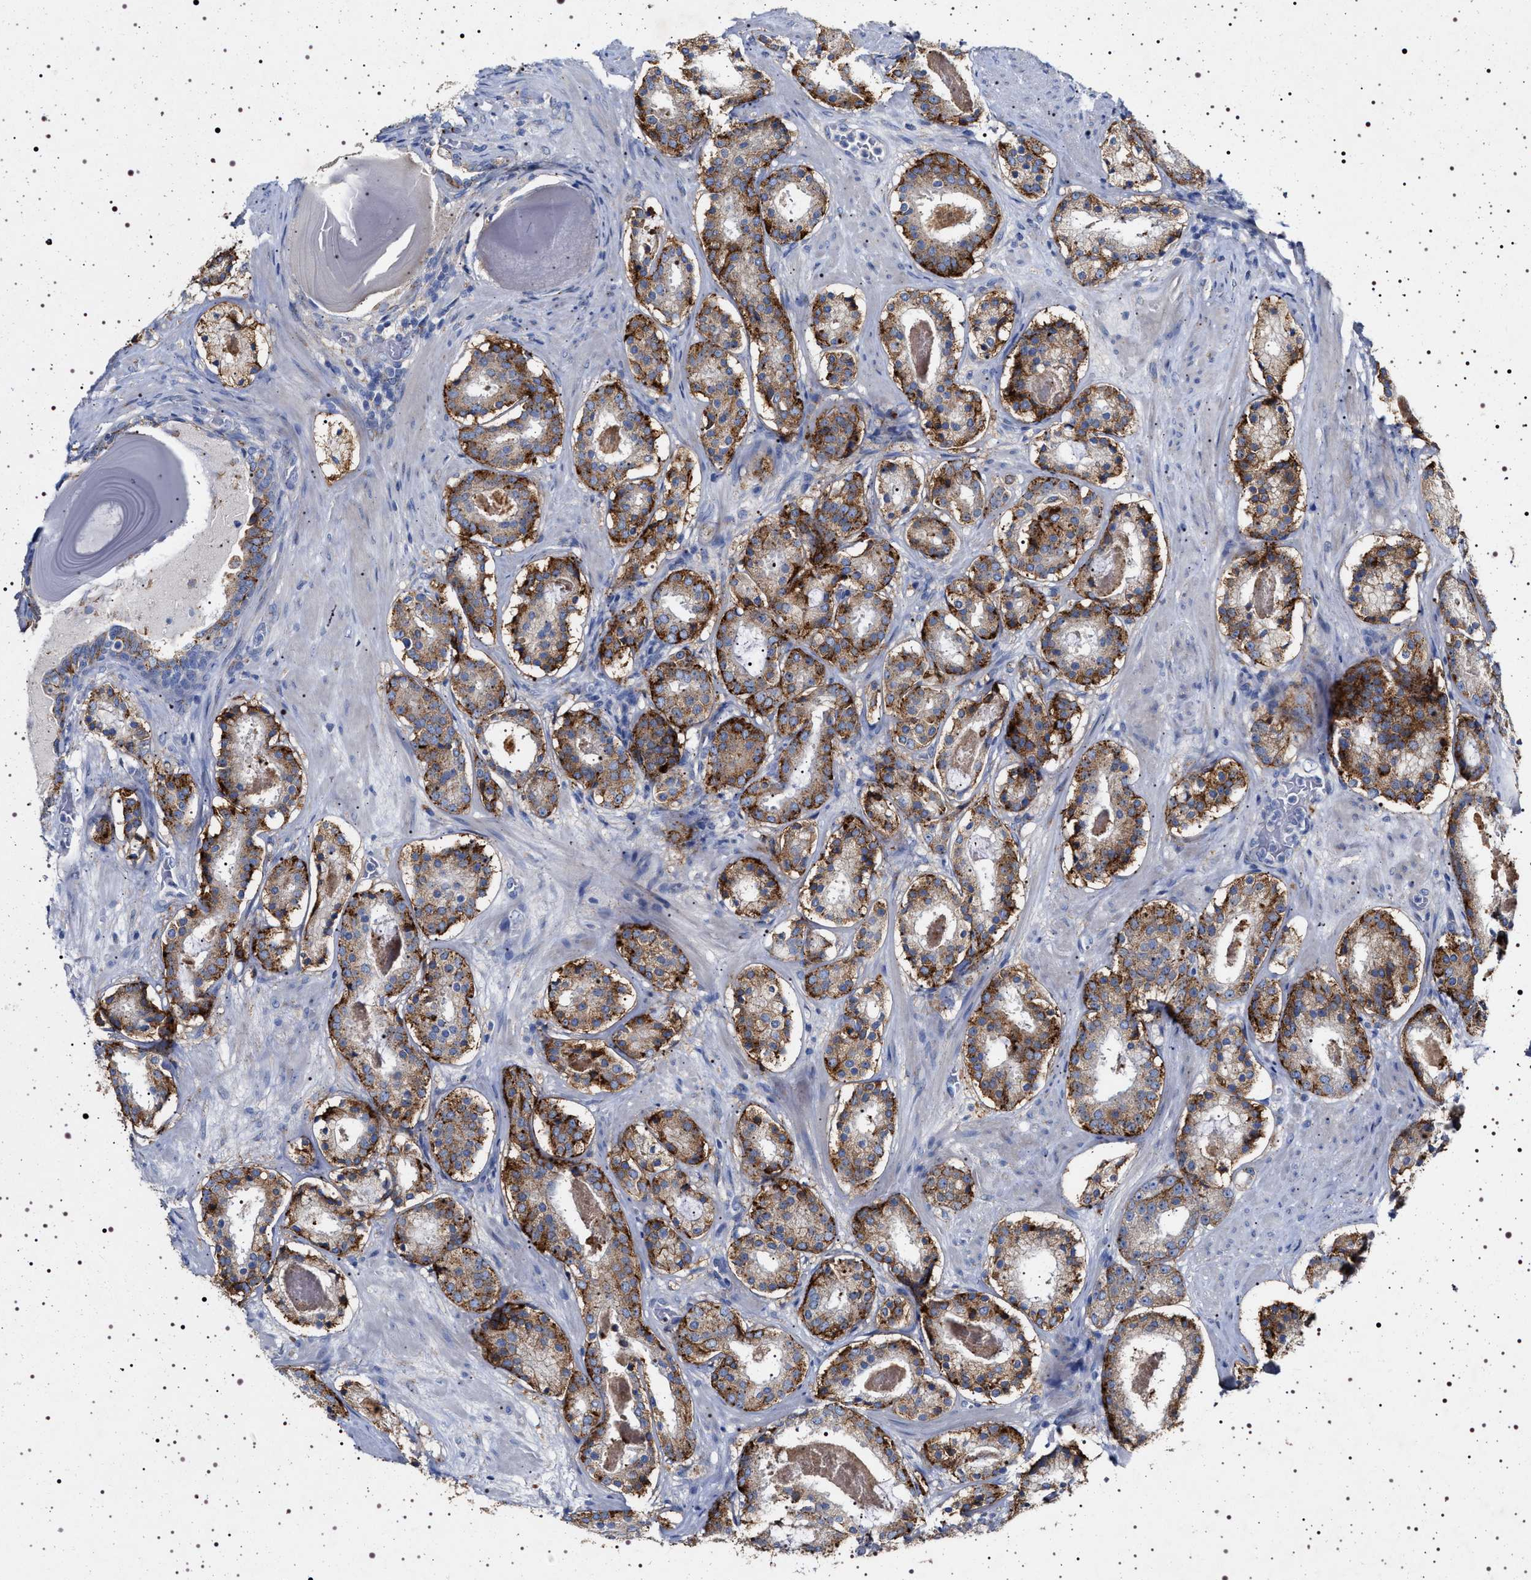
{"staining": {"intensity": "strong", "quantity": ">75%", "location": "cytoplasmic/membranous"}, "tissue": "prostate cancer", "cell_type": "Tumor cells", "image_type": "cancer", "snomed": [{"axis": "morphology", "description": "Adenocarcinoma, Low grade"}, {"axis": "topography", "description": "Prostate"}], "caption": "Immunohistochemical staining of human prostate cancer demonstrates high levels of strong cytoplasmic/membranous expression in about >75% of tumor cells.", "gene": "NAALADL2", "patient": {"sex": "male", "age": 69}}